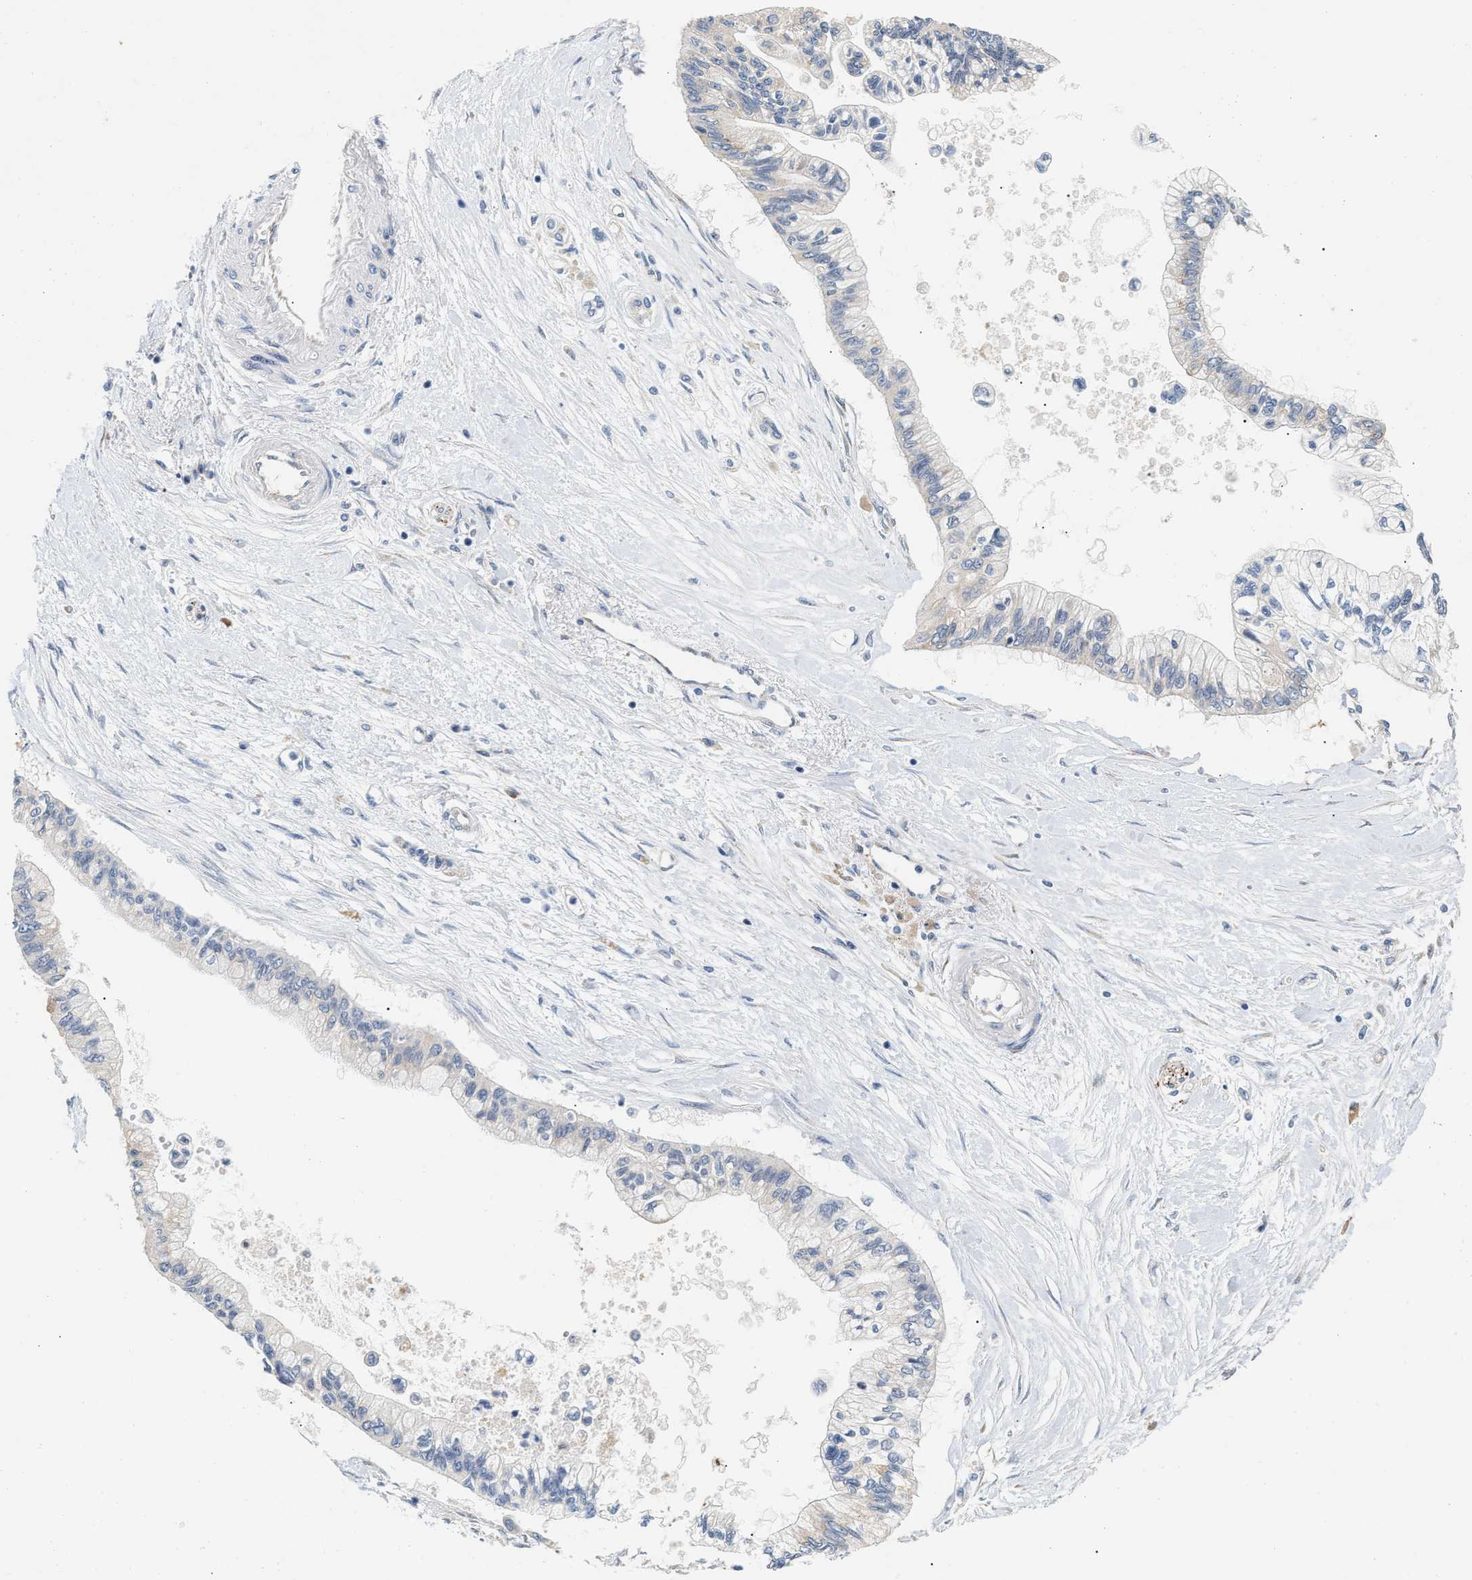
{"staining": {"intensity": "weak", "quantity": "<25%", "location": "cytoplasmic/membranous"}, "tissue": "pancreatic cancer", "cell_type": "Tumor cells", "image_type": "cancer", "snomed": [{"axis": "morphology", "description": "Adenocarcinoma, NOS"}, {"axis": "topography", "description": "Pancreas"}], "caption": "Immunohistochemistry (IHC) histopathology image of neoplastic tissue: human pancreatic adenocarcinoma stained with DAB (3,3'-diaminobenzidine) displays no significant protein positivity in tumor cells. (Stains: DAB (3,3'-diaminobenzidine) IHC with hematoxylin counter stain, Microscopy: brightfield microscopy at high magnification).", "gene": "IFT74", "patient": {"sex": "female", "age": 77}}